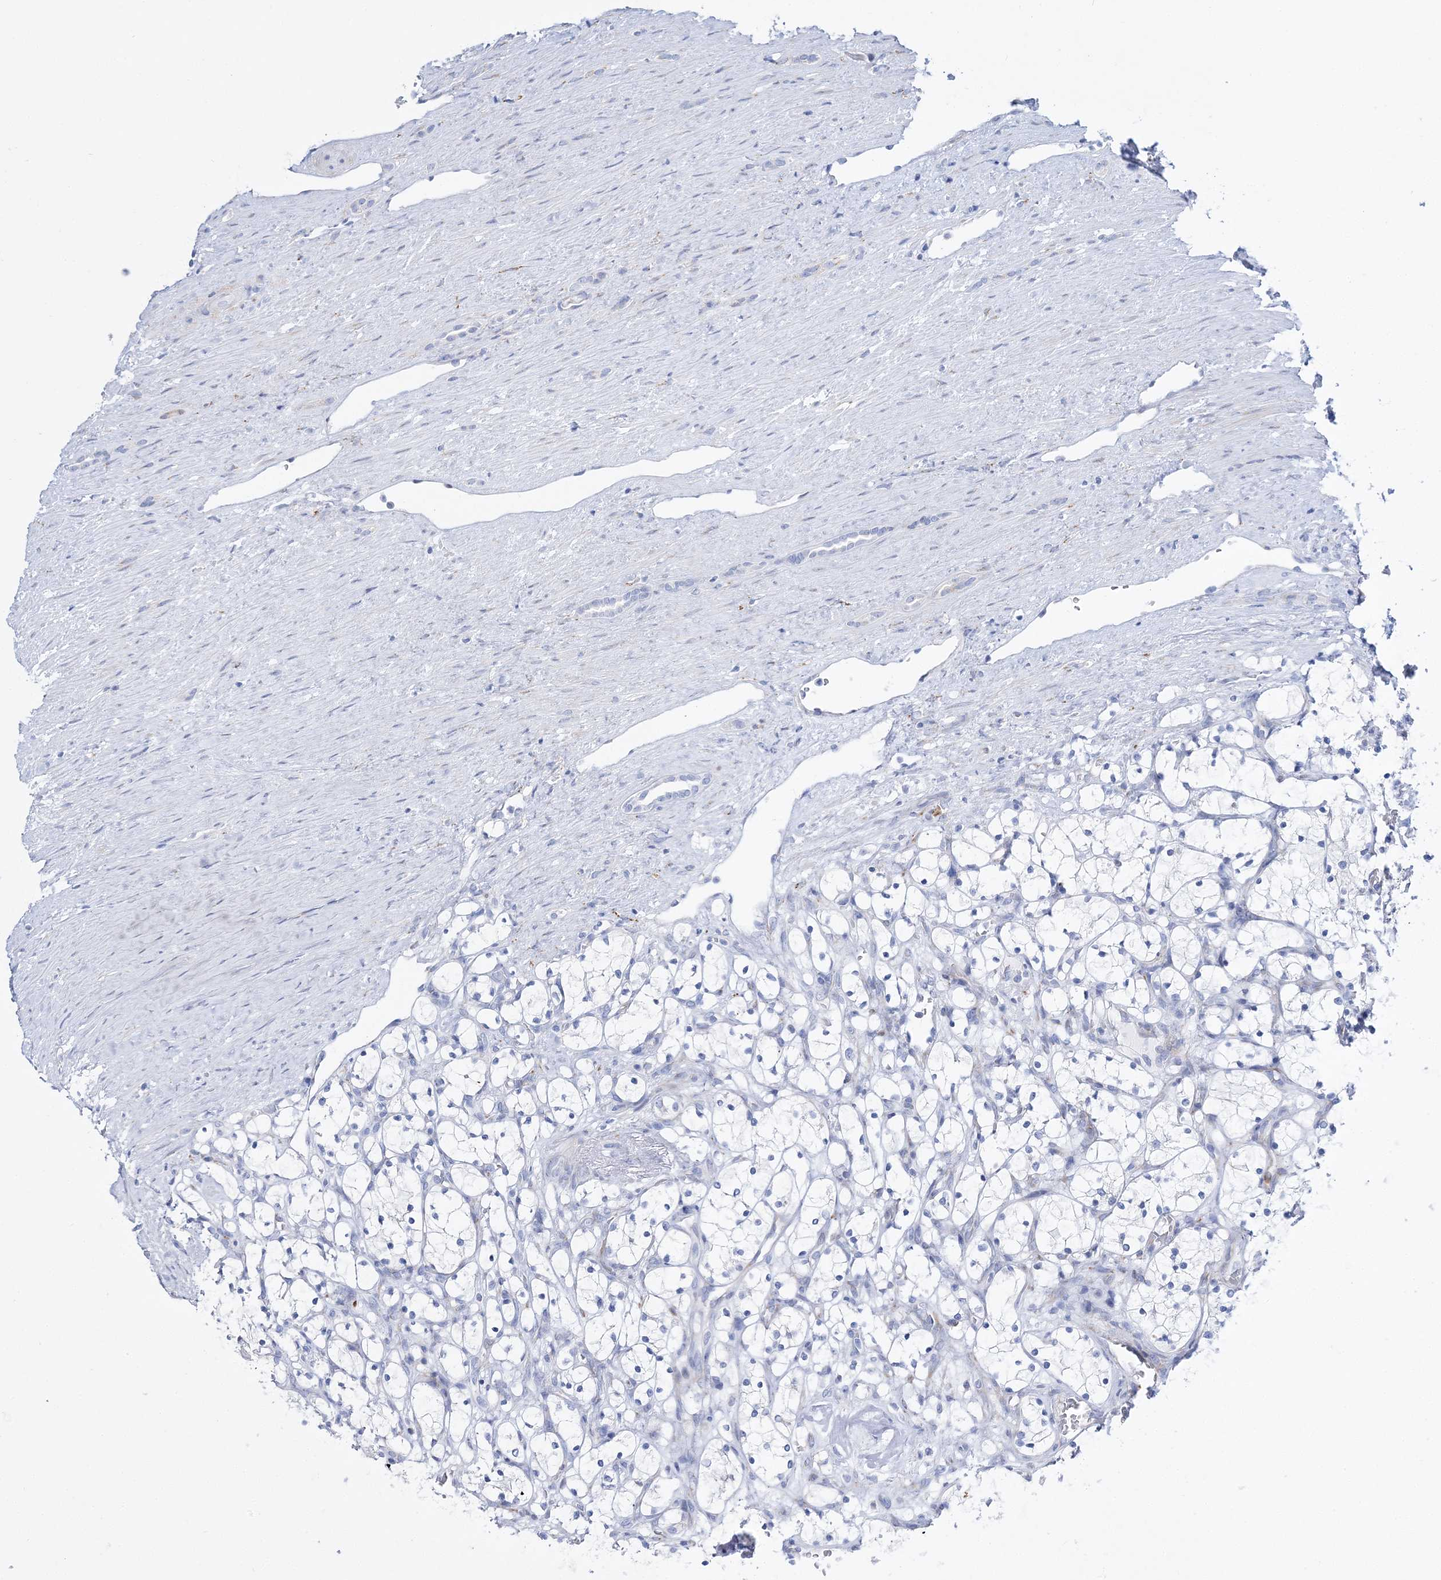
{"staining": {"intensity": "negative", "quantity": "none", "location": "none"}, "tissue": "renal cancer", "cell_type": "Tumor cells", "image_type": "cancer", "snomed": [{"axis": "morphology", "description": "Adenocarcinoma, NOS"}, {"axis": "topography", "description": "Kidney"}], "caption": "Immunohistochemical staining of renal adenocarcinoma reveals no significant expression in tumor cells.", "gene": "TSPYL6", "patient": {"sex": "female", "age": 69}}